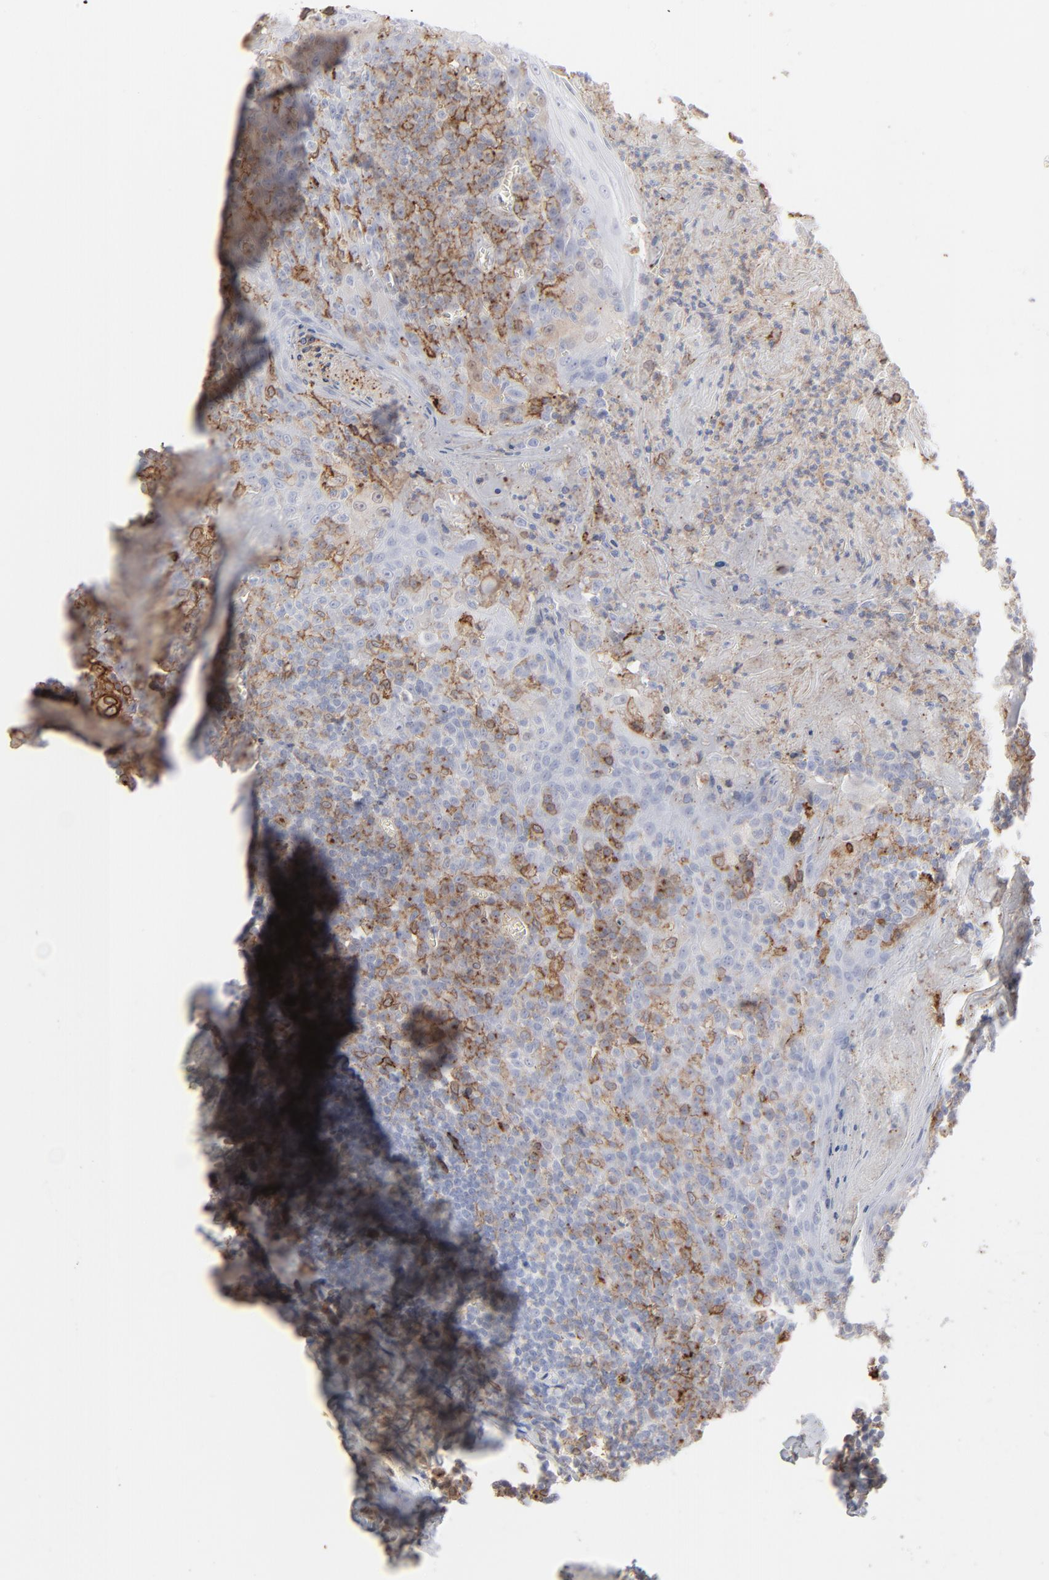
{"staining": {"intensity": "weak", "quantity": "25%-75%", "location": "cytoplasmic/membranous"}, "tissue": "tonsil", "cell_type": "Germinal center cells", "image_type": "normal", "snomed": [{"axis": "morphology", "description": "Normal tissue, NOS"}, {"axis": "topography", "description": "Tonsil"}], "caption": "Protein staining by immunohistochemistry (IHC) demonstrates weak cytoplasmic/membranous staining in about 25%-75% of germinal center cells in unremarkable tonsil. Using DAB (3,3'-diaminobenzidine) (brown) and hematoxylin (blue) stains, captured at high magnification using brightfield microscopy.", "gene": "ANXA5", "patient": {"sex": "male", "age": 31}}